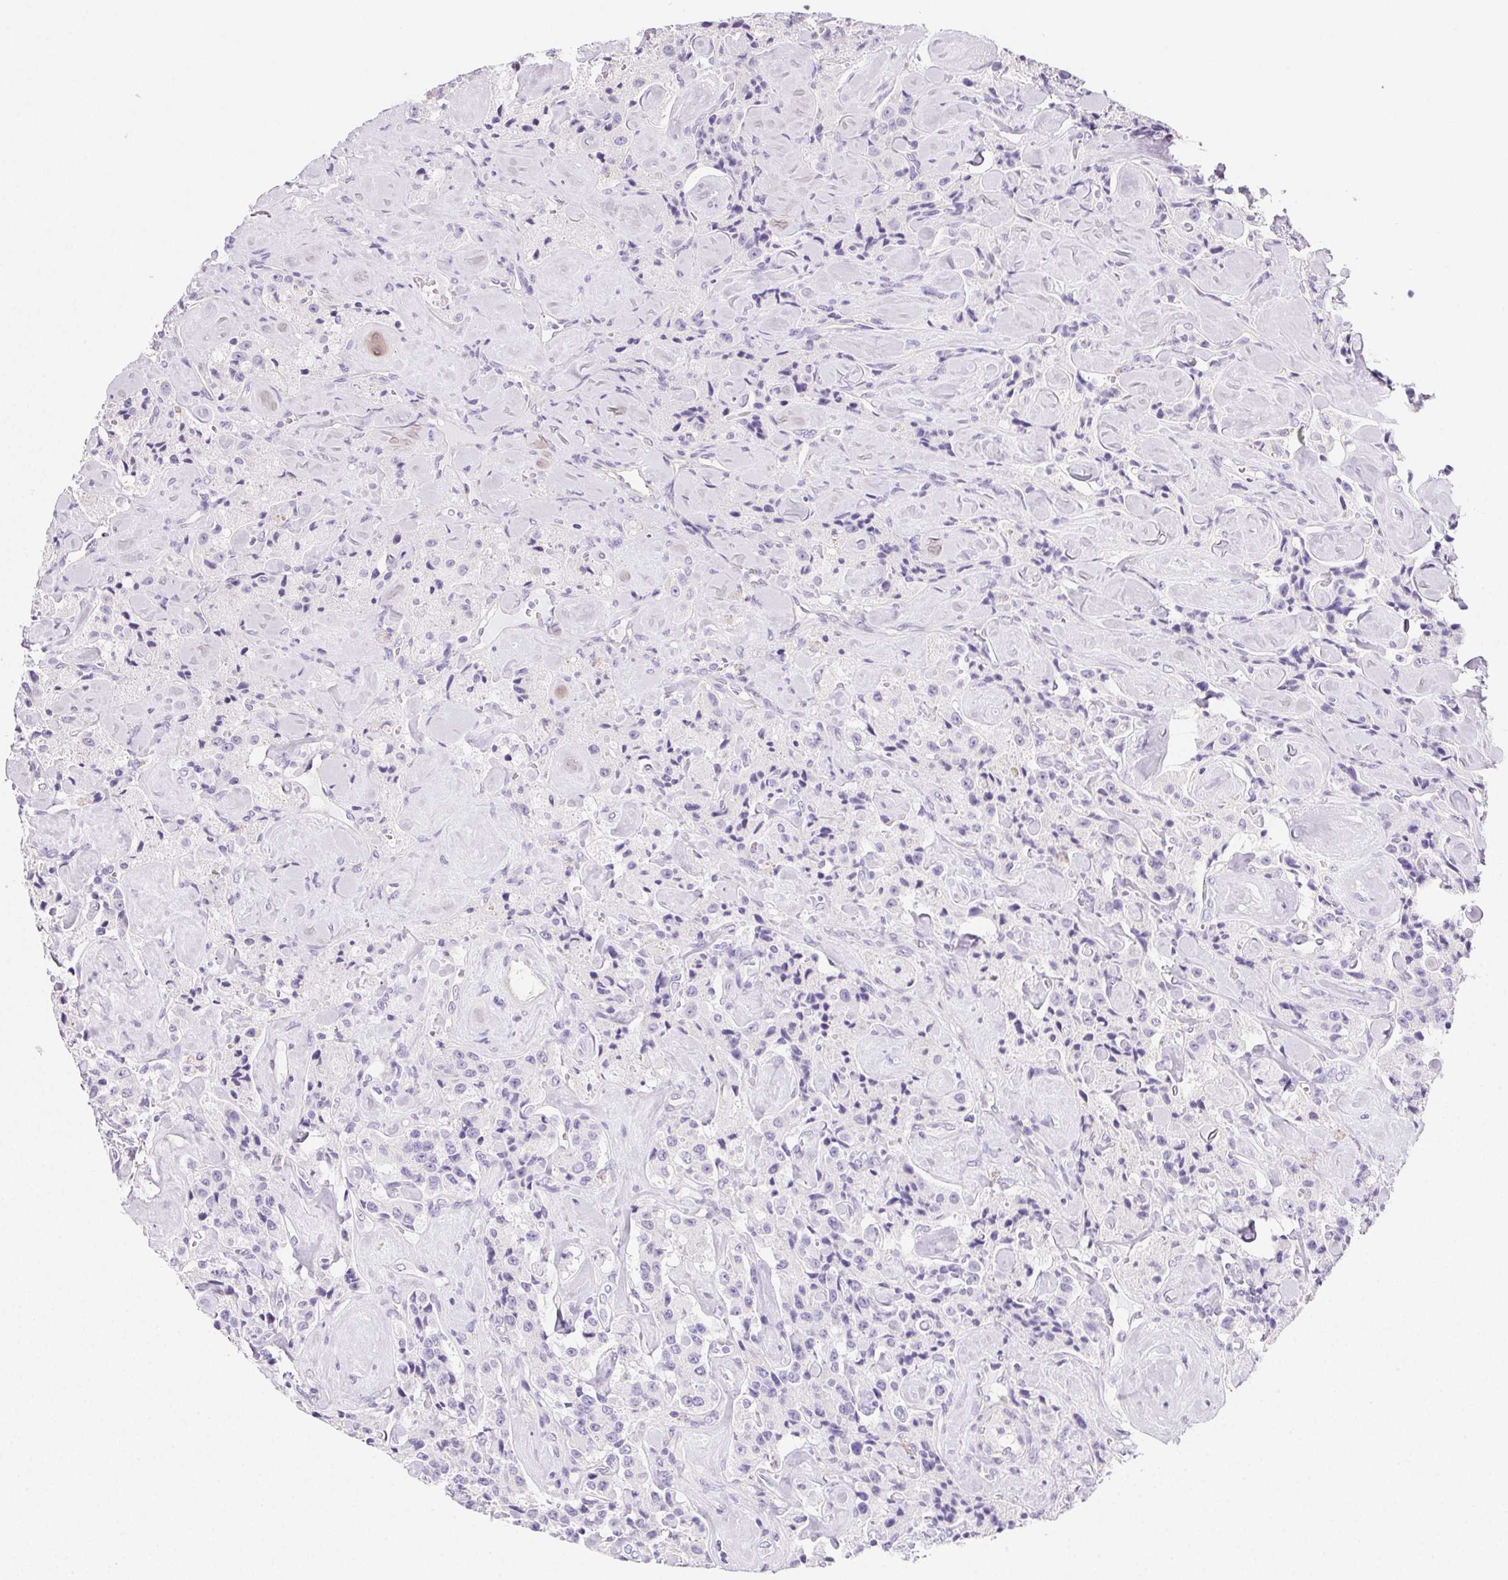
{"staining": {"intensity": "negative", "quantity": "none", "location": "none"}, "tissue": "carcinoid", "cell_type": "Tumor cells", "image_type": "cancer", "snomed": [{"axis": "morphology", "description": "Carcinoid, malignant, NOS"}, {"axis": "topography", "description": "Pancreas"}], "caption": "This is an immunohistochemistry histopathology image of human carcinoid. There is no expression in tumor cells.", "gene": "PRSS3", "patient": {"sex": "male", "age": 41}}